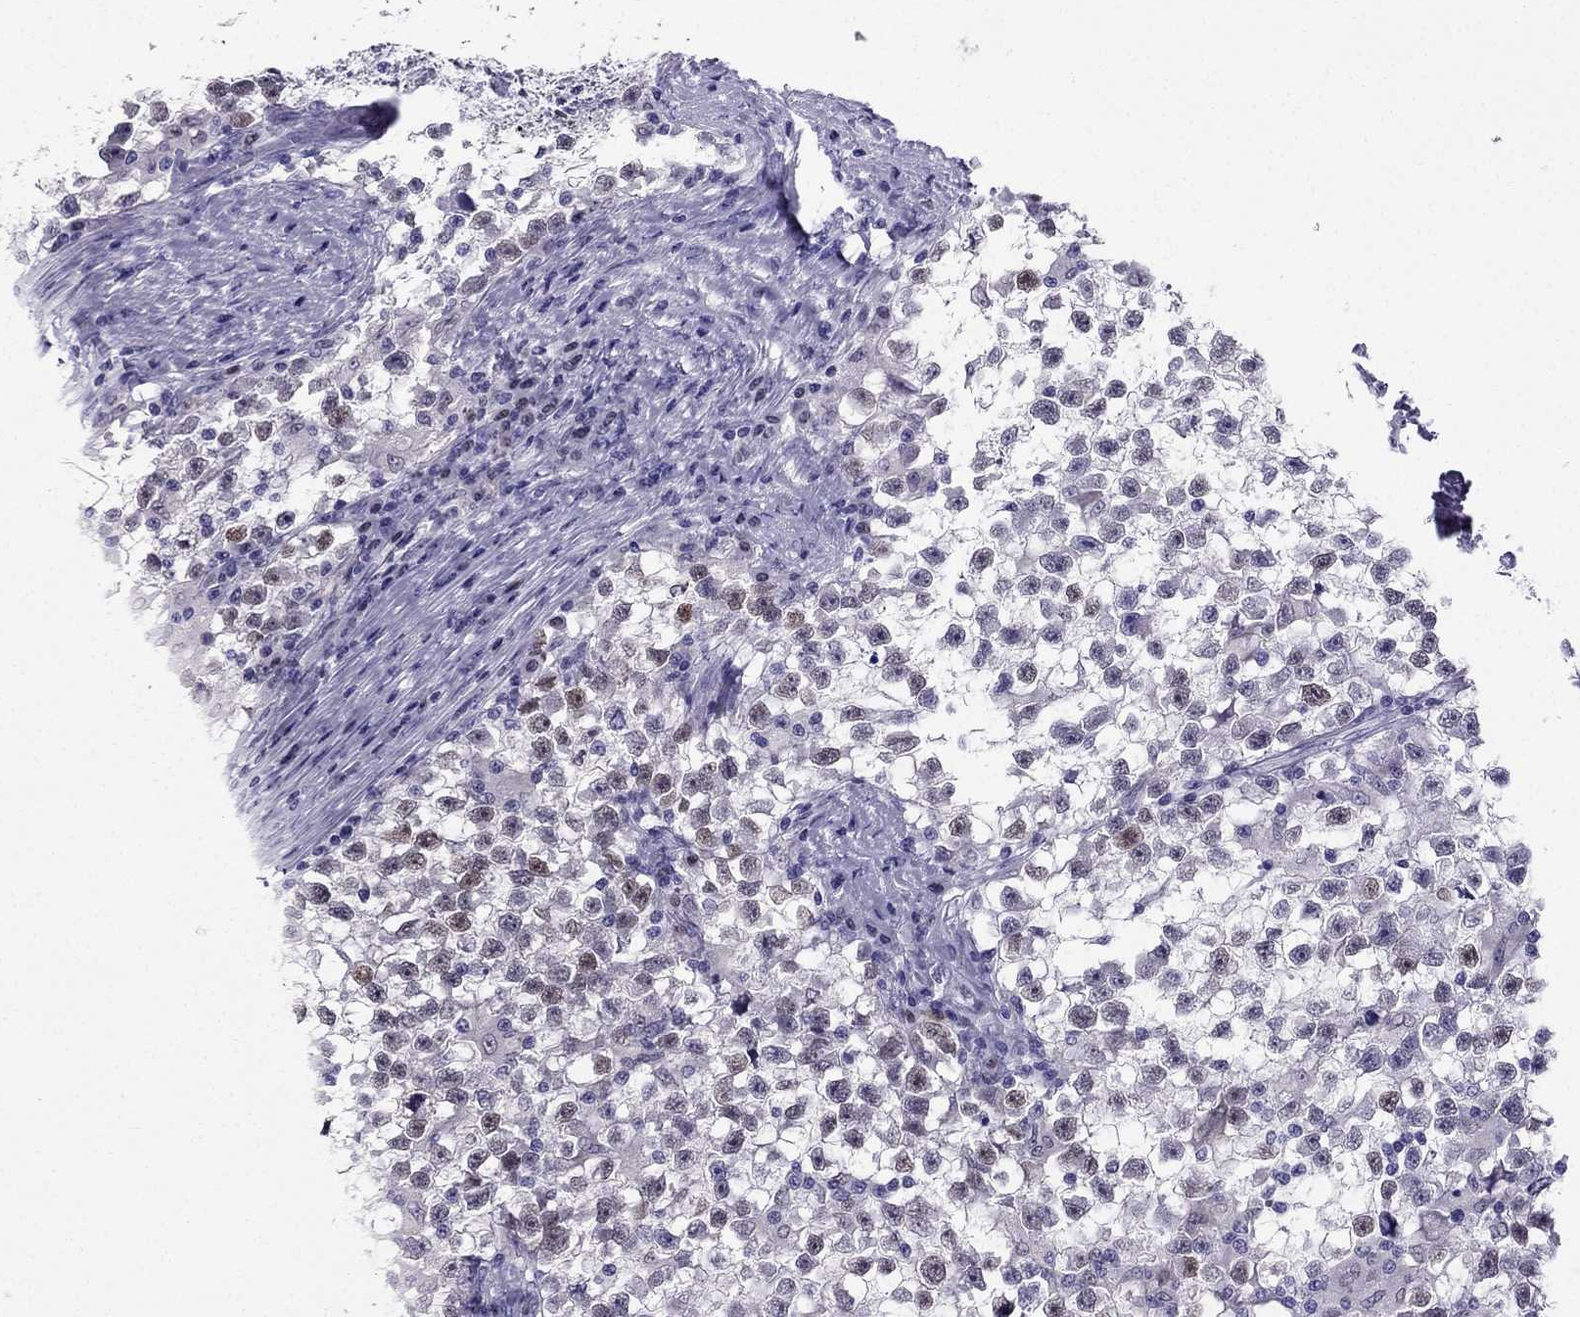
{"staining": {"intensity": "moderate", "quantity": "<25%", "location": "nuclear"}, "tissue": "testis cancer", "cell_type": "Tumor cells", "image_type": "cancer", "snomed": [{"axis": "morphology", "description": "Seminoma, NOS"}, {"axis": "topography", "description": "Testis"}], "caption": "Testis cancer (seminoma) tissue reveals moderate nuclear staining in about <25% of tumor cells, visualized by immunohistochemistry.", "gene": "ARID3A", "patient": {"sex": "male", "age": 31}}